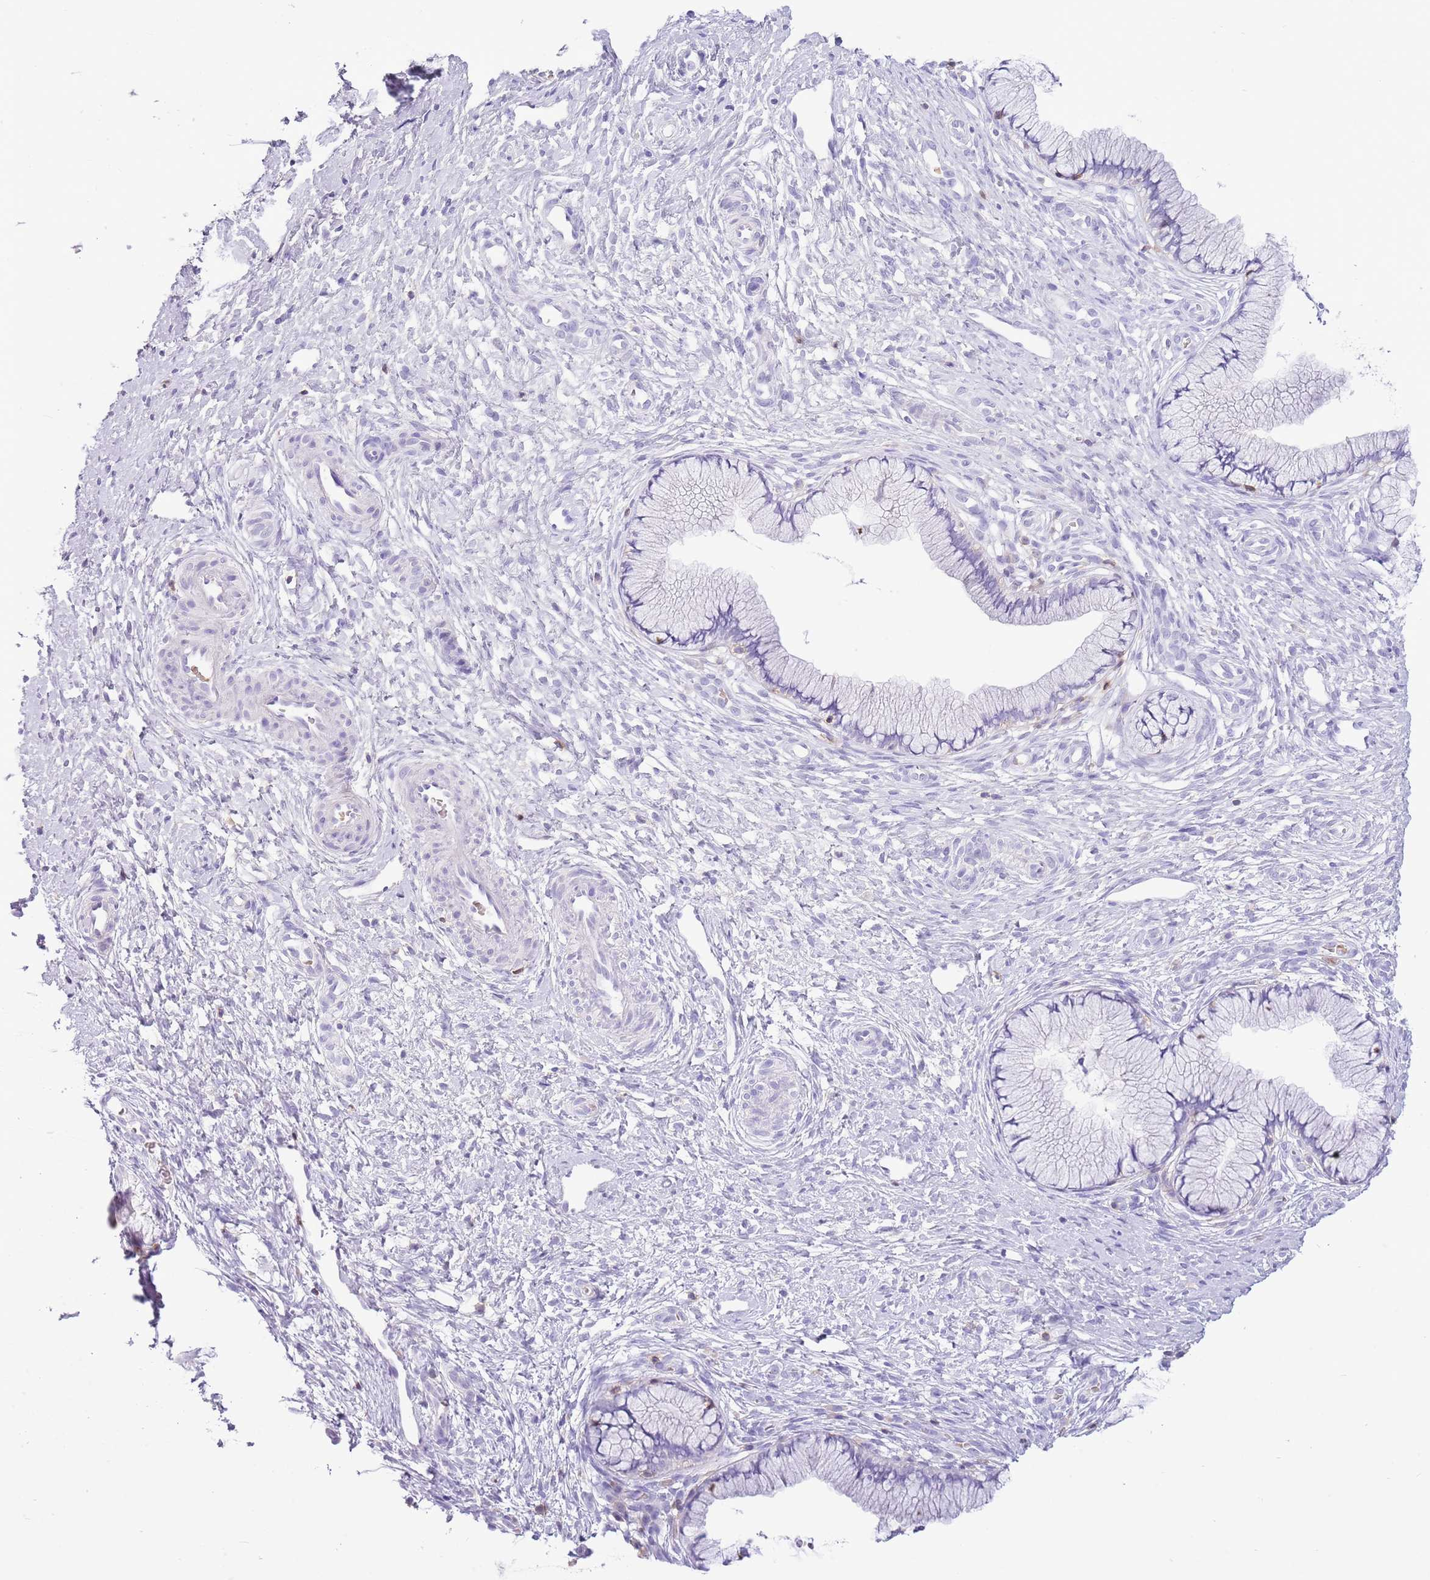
{"staining": {"intensity": "negative", "quantity": "none", "location": "none"}, "tissue": "cervix", "cell_type": "Glandular cells", "image_type": "normal", "snomed": [{"axis": "morphology", "description": "Normal tissue, NOS"}, {"axis": "topography", "description": "Cervix"}], "caption": "An immunohistochemistry micrograph of benign cervix is shown. There is no staining in glandular cells of cervix.", "gene": "OR4Q3", "patient": {"sex": "female", "age": 36}}